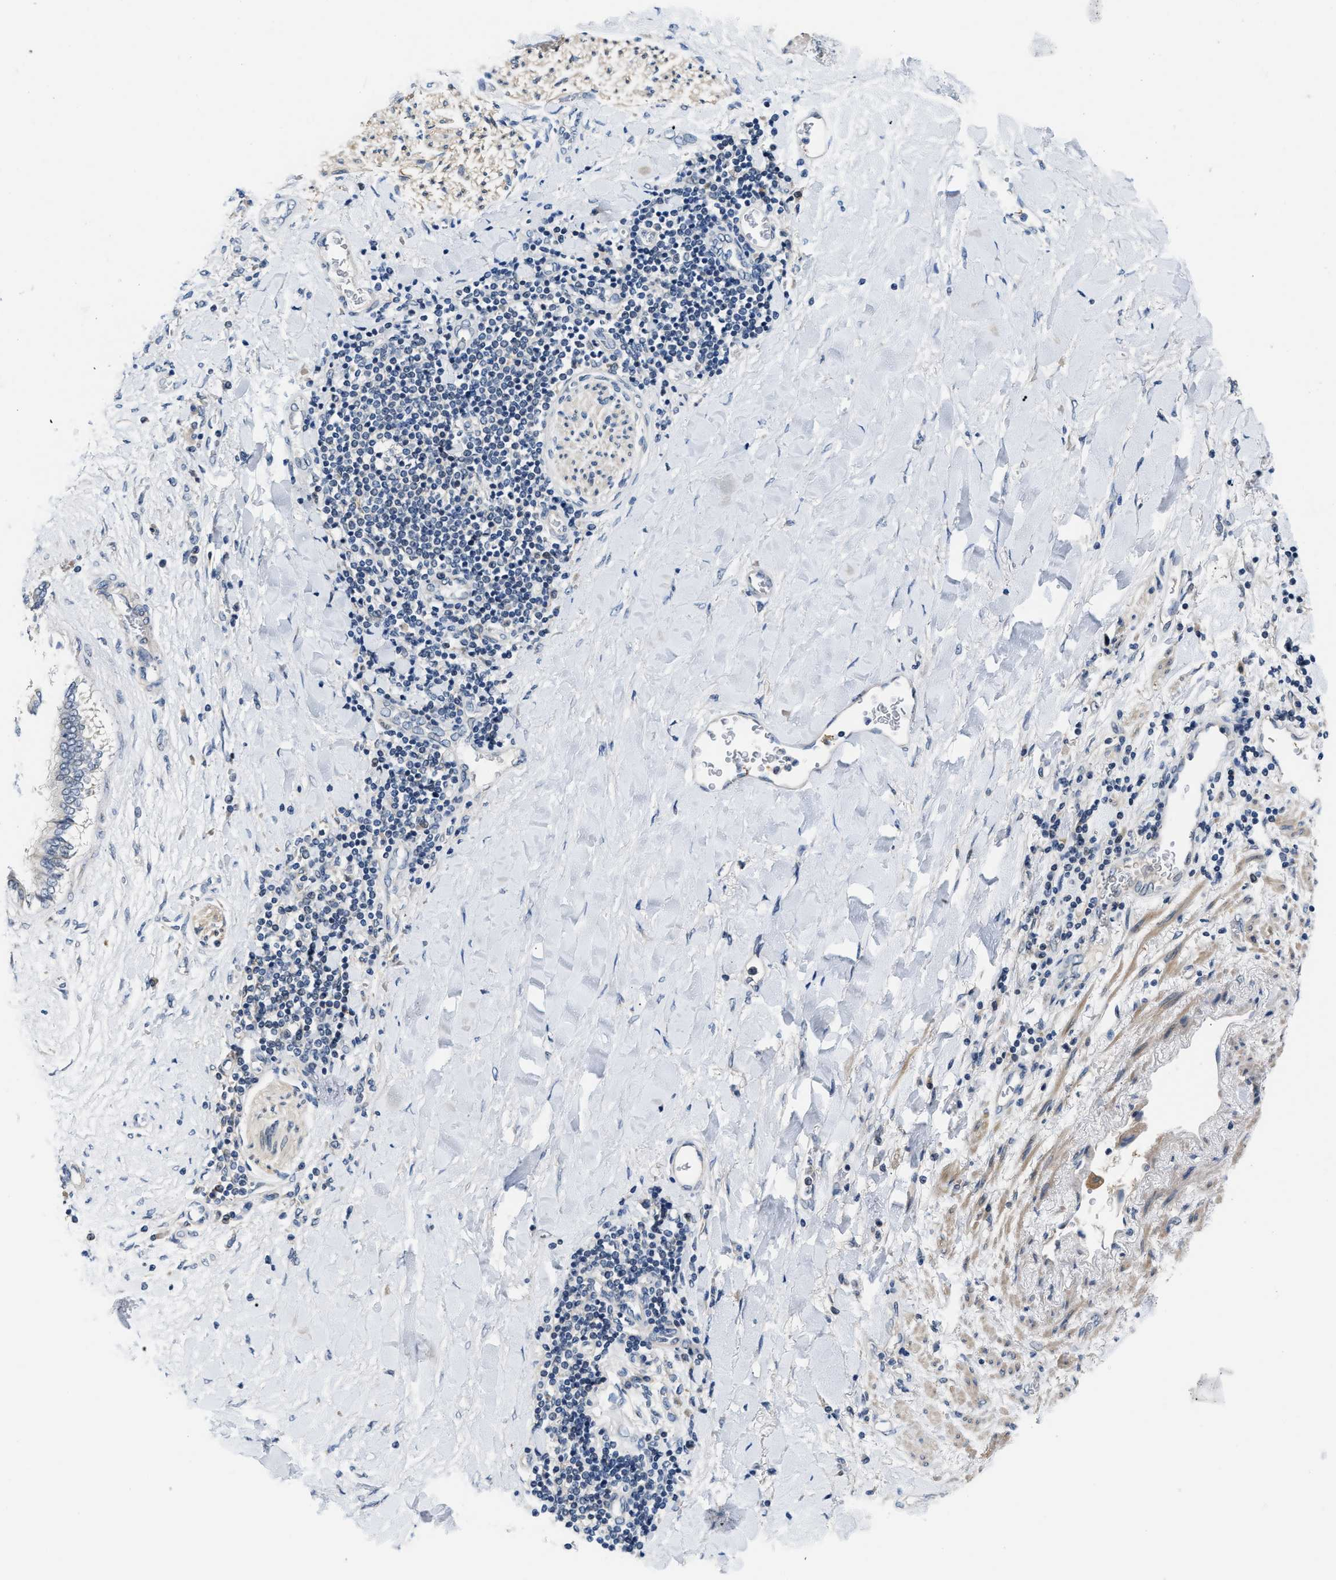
{"staining": {"intensity": "negative", "quantity": "none", "location": "none"}, "tissue": "liver cancer", "cell_type": "Tumor cells", "image_type": "cancer", "snomed": [{"axis": "morphology", "description": "Cholangiocarcinoma"}, {"axis": "topography", "description": "Liver"}], "caption": "High power microscopy micrograph of an immunohistochemistry photomicrograph of liver cholangiocarcinoma, revealing no significant positivity in tumor cells.", "gene": "CLGN", "patient": {"sex": "male", "age": 50}}